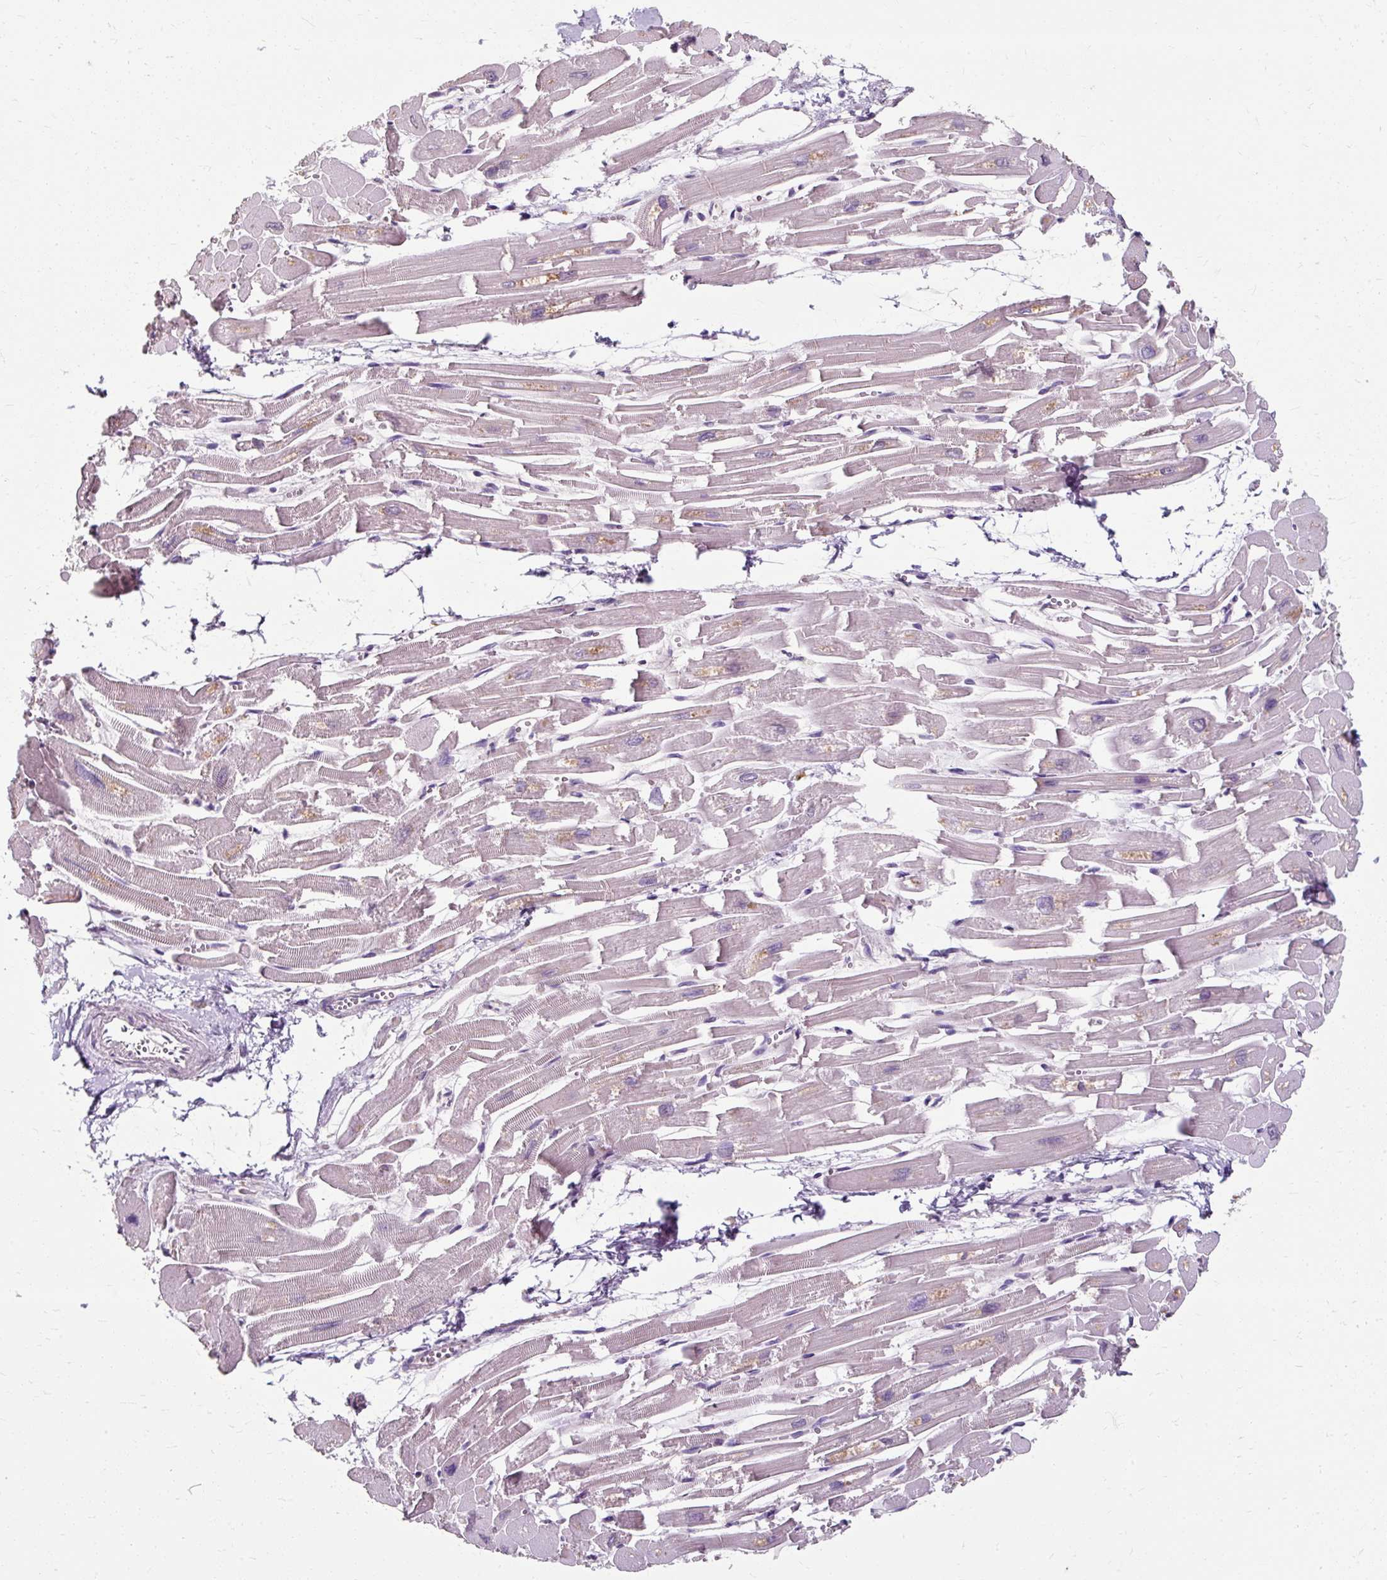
{"staining": {"intensity": "negative", "quantity": "none", "location": "none"}, "tissue": "heart muscle", "cell_type": "Cardiomyocytes", "image_type": "normal", "snomed": [{"axis": "morphology", "description": "Normal tissue, NOS"}, {"axis": "topography", "description": "Heart"}], "caption": "This histopathology image is of benign heart muscle stained with immunohistochemistry (IHC) to label a protein in brown with the nuclei are counter-stained blue. There is no staining in cardiomyocytes. (DAB IHC, high magnification).", "gene": "KLHL24", "patient": {"sex": "male", "age": 54}}